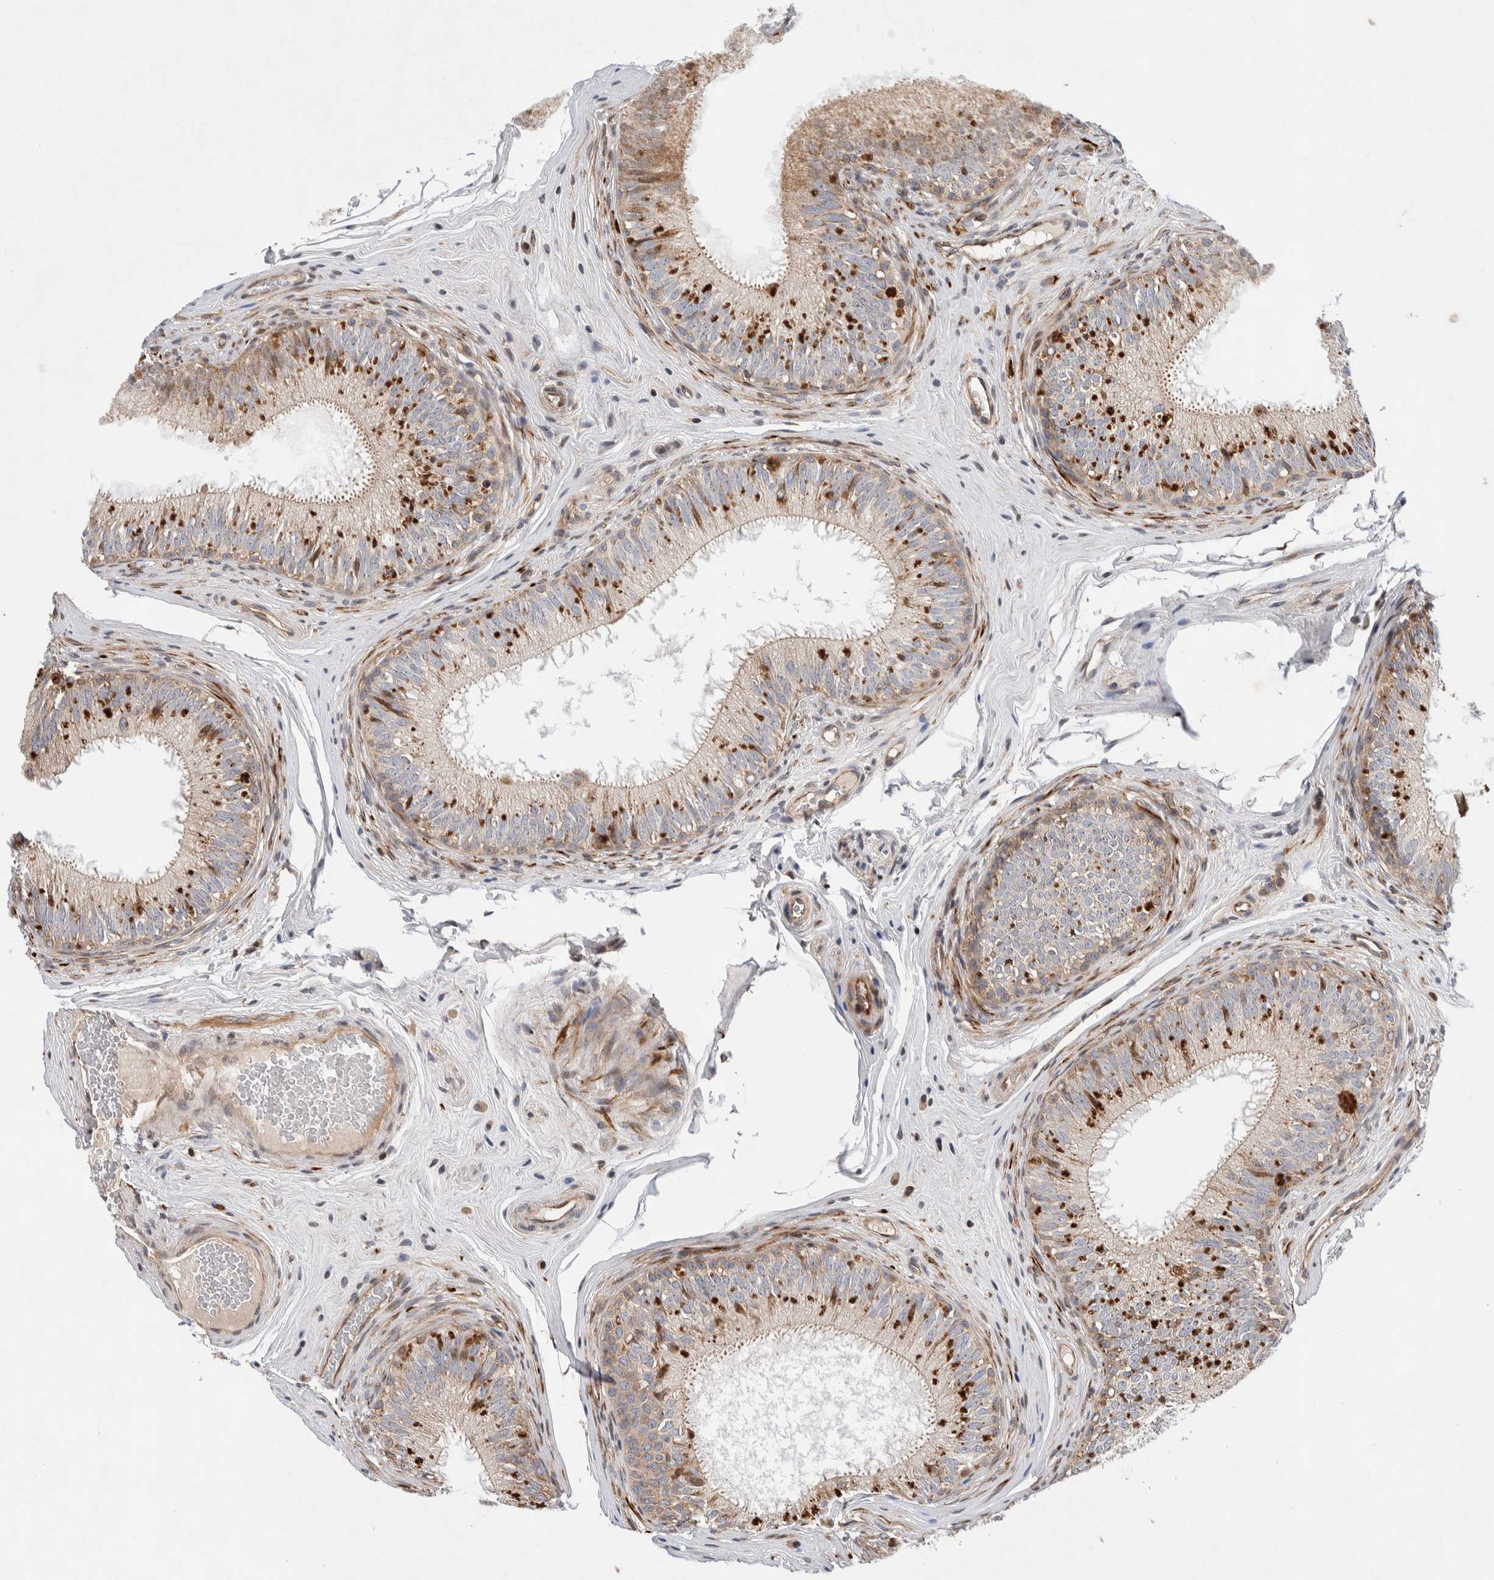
{"staining": {"intensity": "moderate", "quantity": "25%-75%", "location": "cytoplasmic/membranous"}, "tissue": "epididymis", "cell_type": "Glandular cells", "image_type": "normal", "snomed": [{"axis": "morphology", "description": "Normal tissue, NOS"}, {"axis": "topography", "description": "Epididymis"}], "caption": "Immunohistochemistry (DAB) staining of unremarkable human epididymis displays moderate cytoplasmic/membranous protein staining in approximately 25%-75% of glandular cells.", "gene": "LZTS1", "patient": {"sex": "male", "age": 32}}